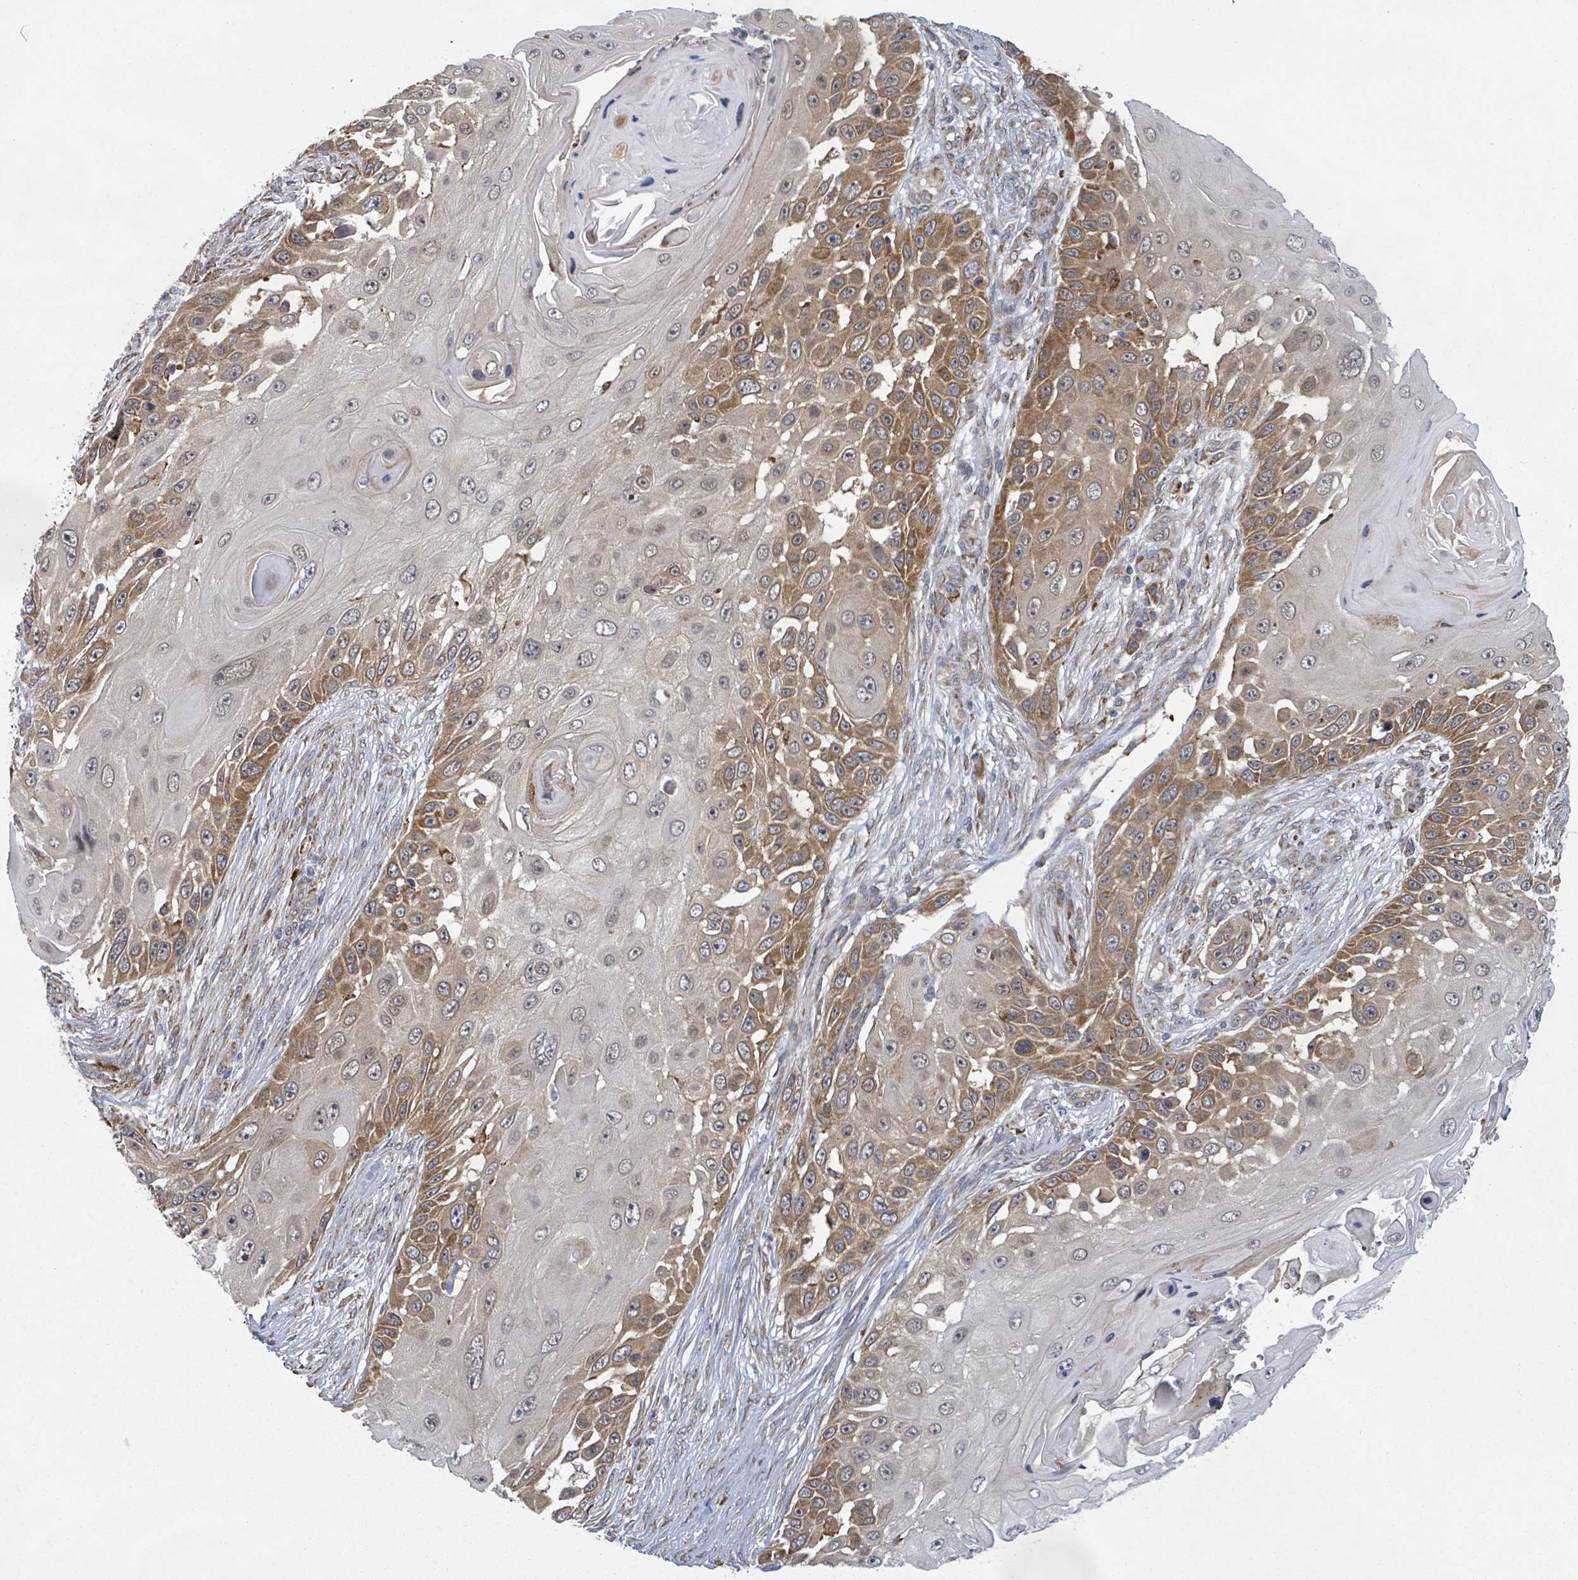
{"staining": {"intensity": "moderate", "quantity": "25%-75%", "location": "cytoplasmic/membranous"}, "tissue": "skin cancer", "cell_type": "Tumor cells", "image_type": "cancer", "snomed": [{"axis": "morphology", "description": "Squamous cell carcinoma, NOS"}, {"axis": "topography", "description": "Skin"}], "caption": "This is a photomicrograph of immunohistochemistry (IHC) staining of skin squamous cell carcinoma, which shows moderate positivity in the cytoplasmic/membranous of tumor cells.", "gene": "SHROOM2", "patient": {"sex": "female", "age": 44}}